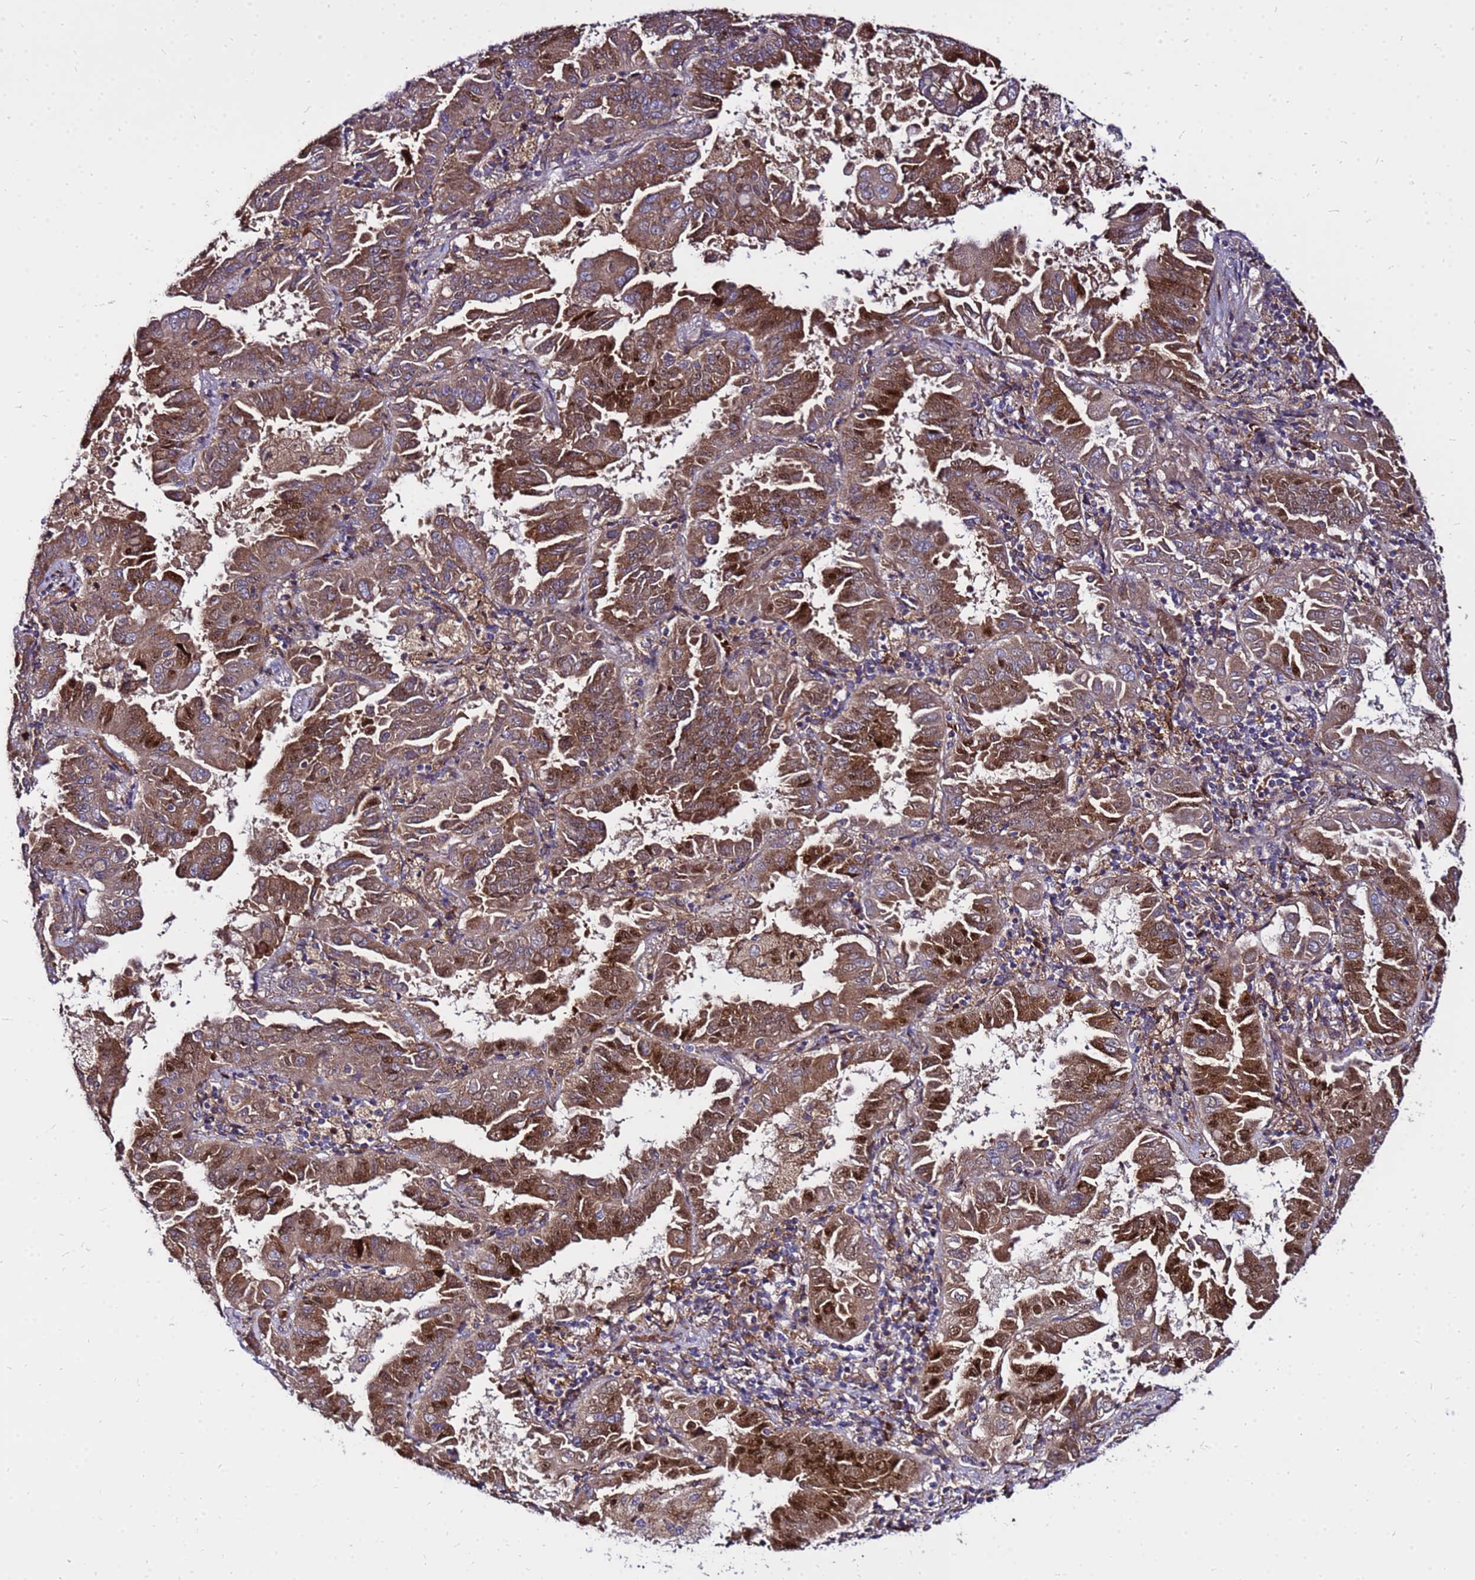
{"staining": {"intensity": "moderate", "quantity": ">75%", "location": "cytoplasmic/membranous"}, "tissue": "lung cancer", "cell_type": "Tumor cells", "image_type": "cancer", "snomed": [{"axis": "morphology", "description": "Adenocarcinoma, NOS"}, {"axis": "topography", "description": "Lung"}], "caption": "Lung cancer (adenocarcinoma) was stained to show a protein in brown. There is medium levels of moderate cytoplasmic/membranous staining in approximately >75% of tumor cells.", "gene": "WWC2", "patient": {"sex": "male", "age": 64}}